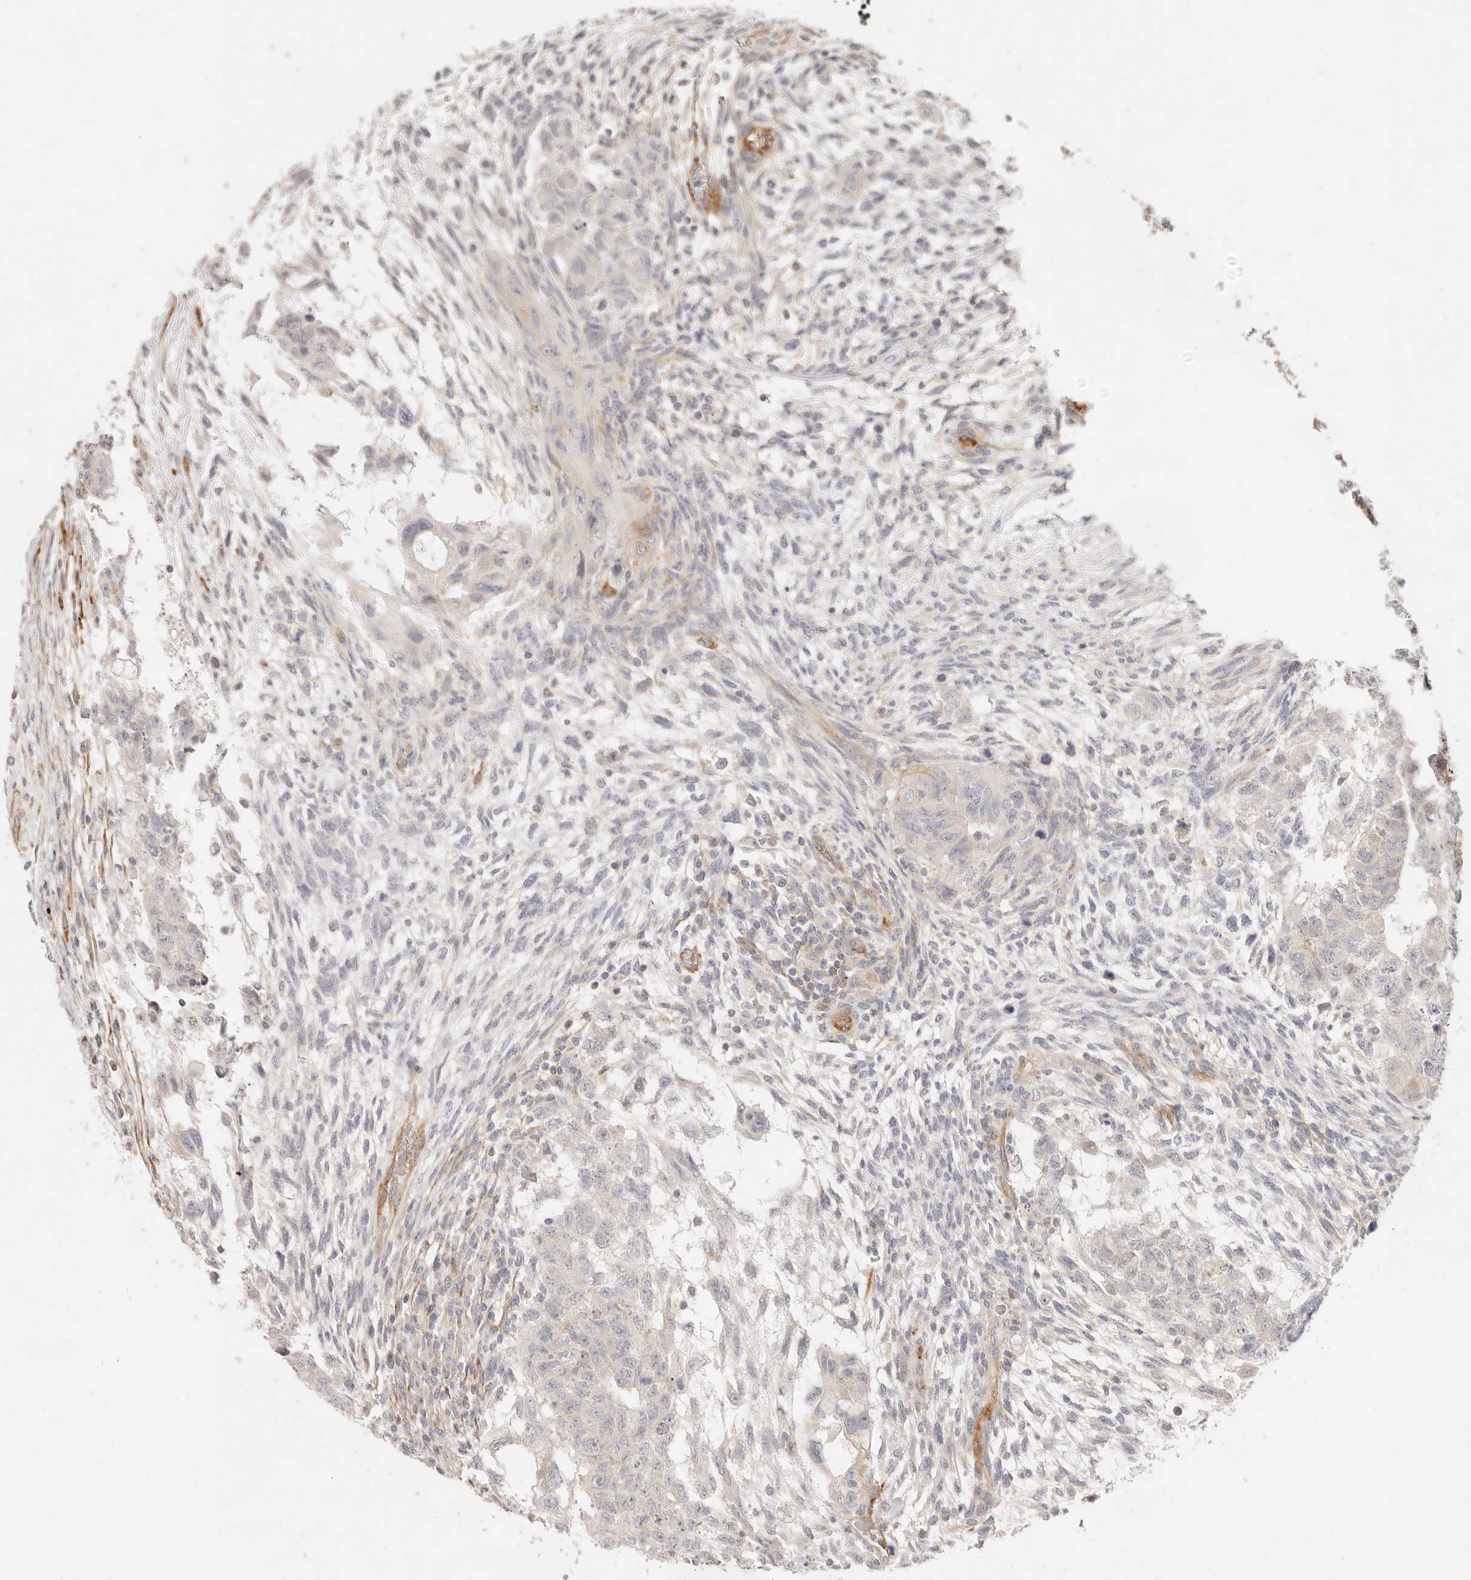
{"staining": {"intensity": "negative", "quantity": "none", "location": "none"}, "tissue": "testis cancer", "cell_type": "Tumor cells", "image_type": "cancer", "snomed": [{"axis": "morphology", "description": "Normal tissue, NOS"}, {"axis": "morphology", "description": "Carcinoma, Embryonal, NOS"}, {"axis": "topography", "description": "Testis"}], "caption": "There is no significant positivity in tumor cells of testis cancer.", "gene": "SASS6", "patient": {"sex": "male", "age": 36}}